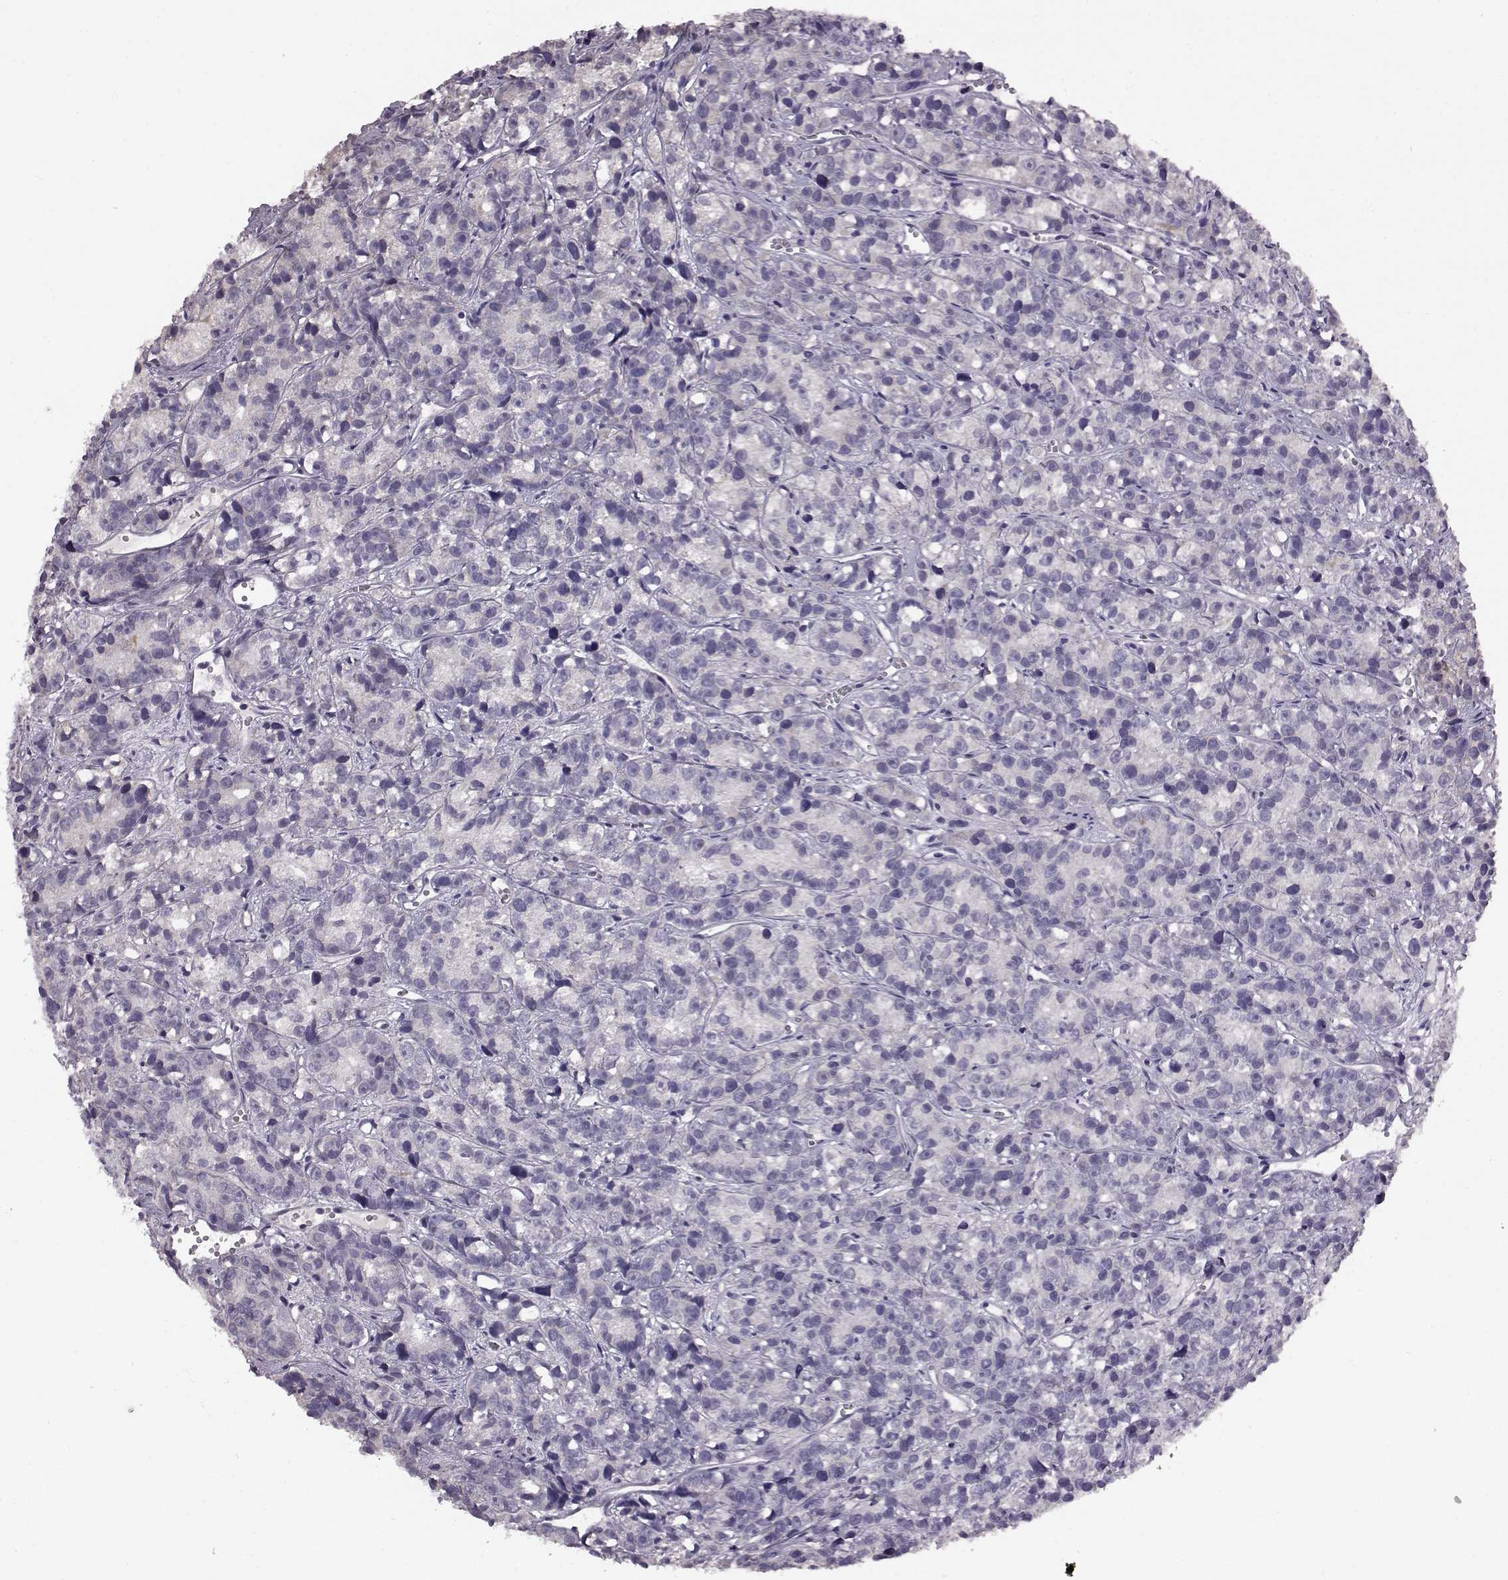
{"staining": {"intensity": "negative", "quantity": "none", "location": "none"}, "tissue": "prostate cancer", "cell_type": "Tumor cells", "image_type": "cancer", "snomed": [{"axis": "morphology", "description": "Adenocarcinoma, High grade"}, {"axis": "topography", "description": "Prostate"}], "caption": "An immunohistochemistry (IHC) micrograph of prostate cancer (high-grade adenocarcinoma) is shown. There is no staining in tumor cells of prostate cancer (high-grade adenocarcinoma).", "gene": "ADGRG2", "patient": {"sex": "male", "age": 77}}